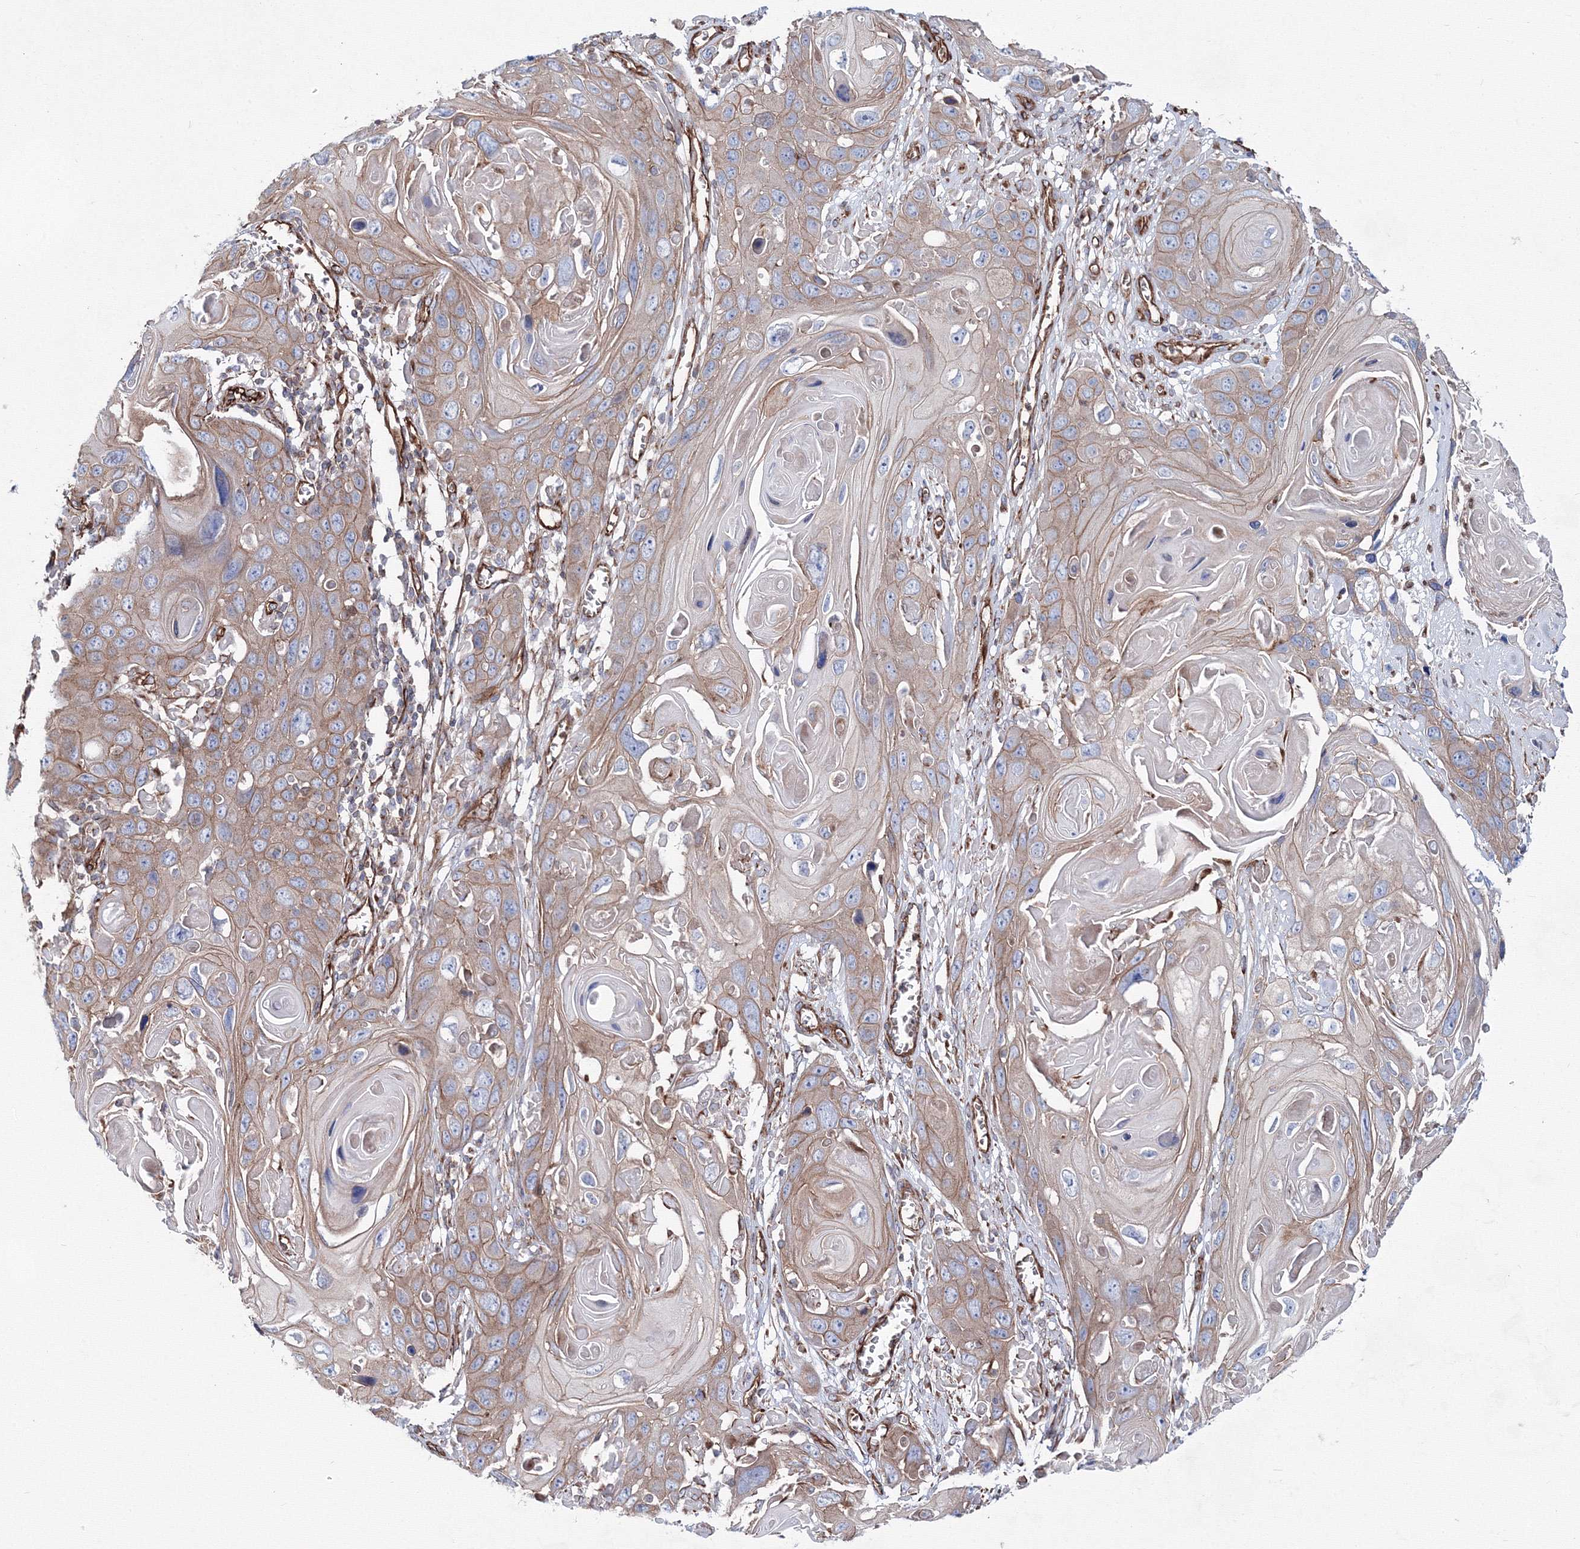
{"staining": {"intensity": "weak", "quantity": "25%-75%", "location": "cytoplasmic/membranous"}, "tissue": "skin cancer", "cell_type": "Tumor cells", "image_type": "cancer", "snomed": [{"axis": "morphology", "description": "Squamous cell carcinoma, NOS"}, {"axis": "topography", "description": "Skin"}], "caption": "A brown stain labels weak cytoplasmic/membranous expression of a protein in human squamous cell carcinoma (skin) tumor cells.", "gene": "ANKRD37", "patient": {"sex": "male", "age": 55}}